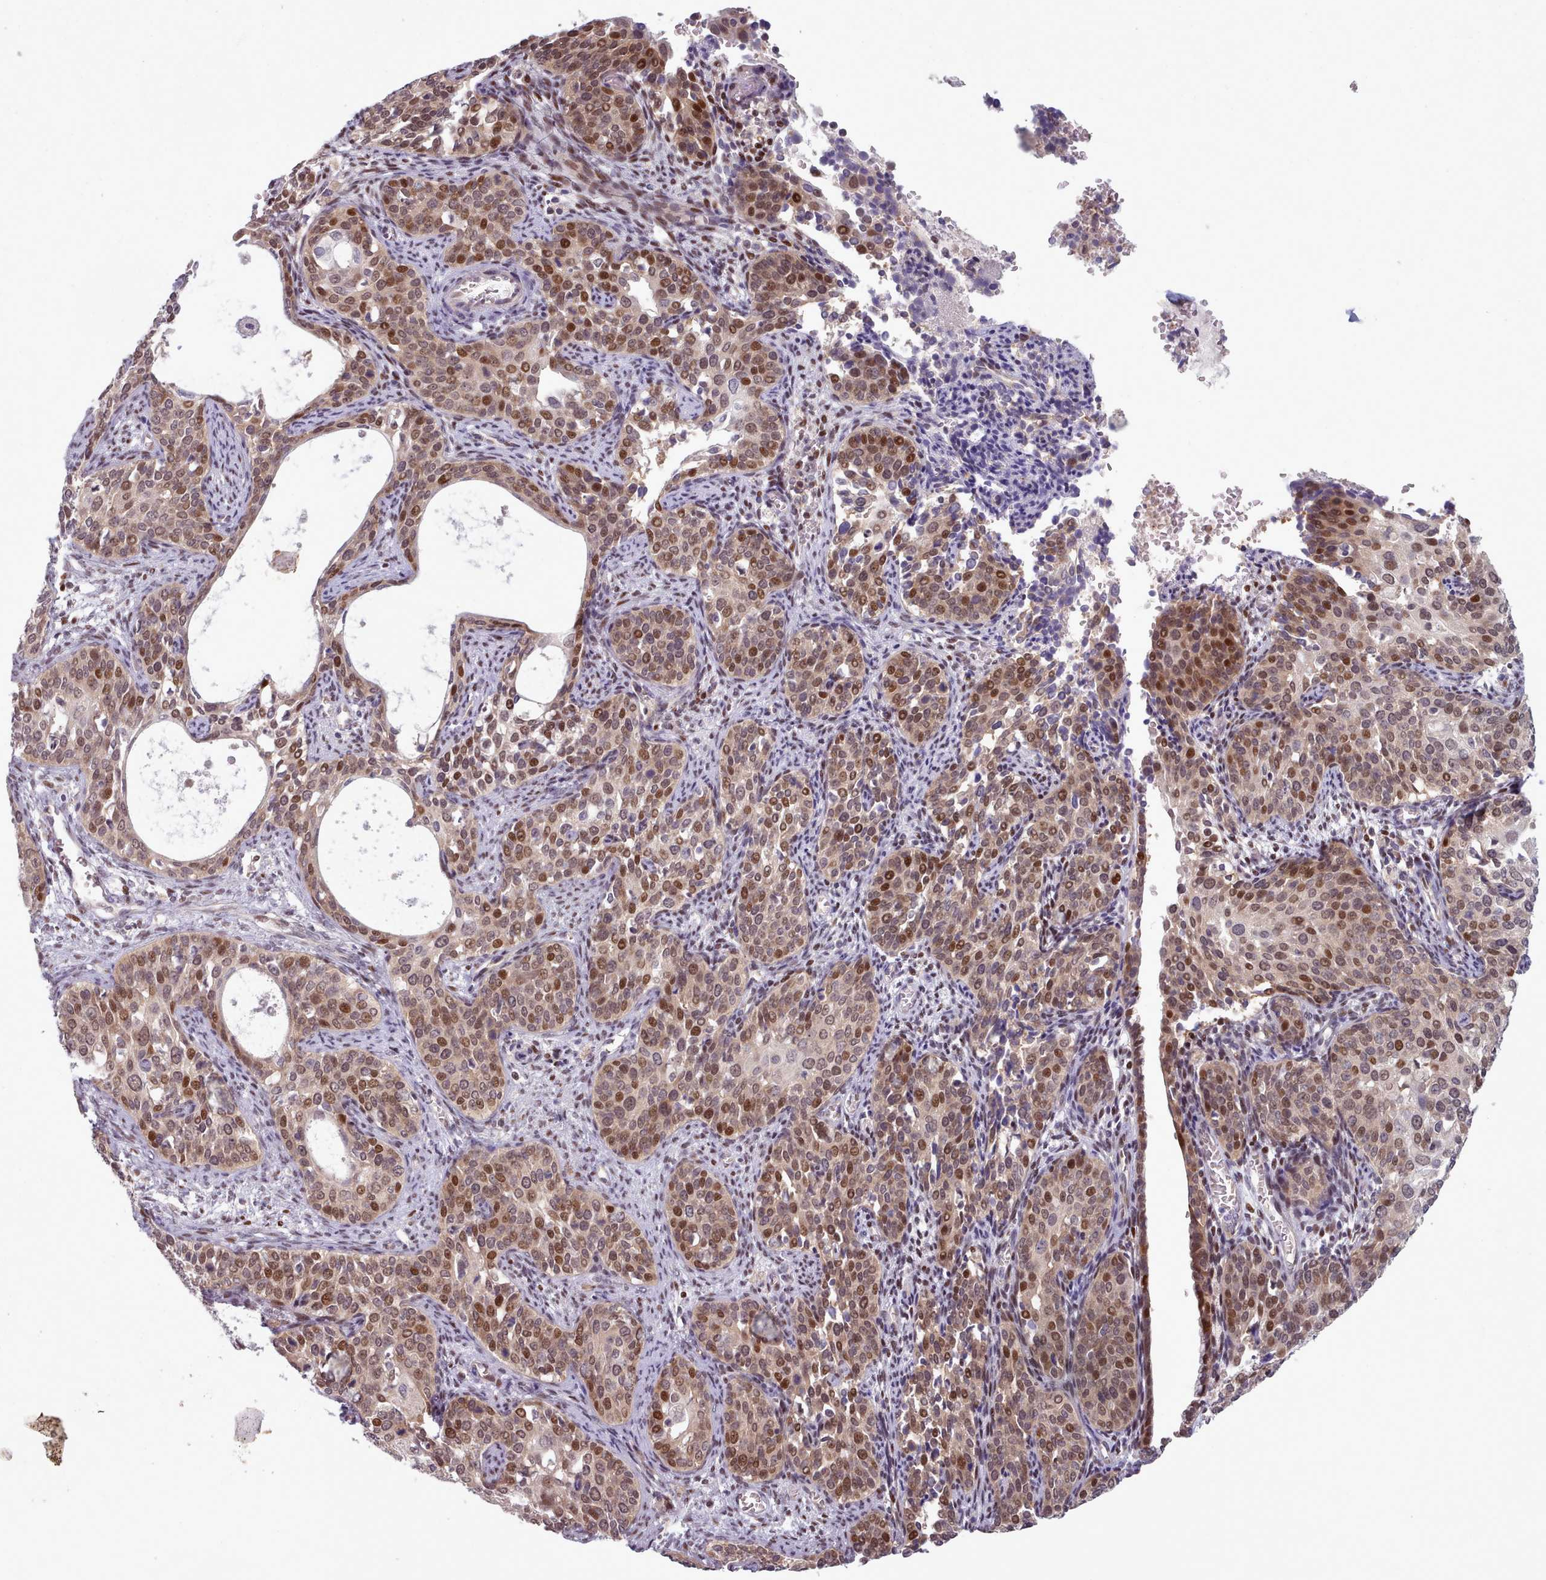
{"staining": {"intensity": "moderate", "quantity": ">75%", "location": "cytoplasmic/membranous,nuclear"}, "tissue": "cervical cancer", "cell_type": "Tumor cells", "image_type": "cancer", "snomed": [{"axis": "morphology", "description": "Squamous cell carcinoma, NOS"}, {"axis": "topography", "description": "Cervix"}], "caption": "The photomicrograph reveals staining of cervical squamous cell carcinoma, revealing moderate cytoplasmic/membranous and nuclear protein staining (brown color) within tumor cells.", "gene": "CLNS1A", "patient": {"sex": "female", "age": 44}}